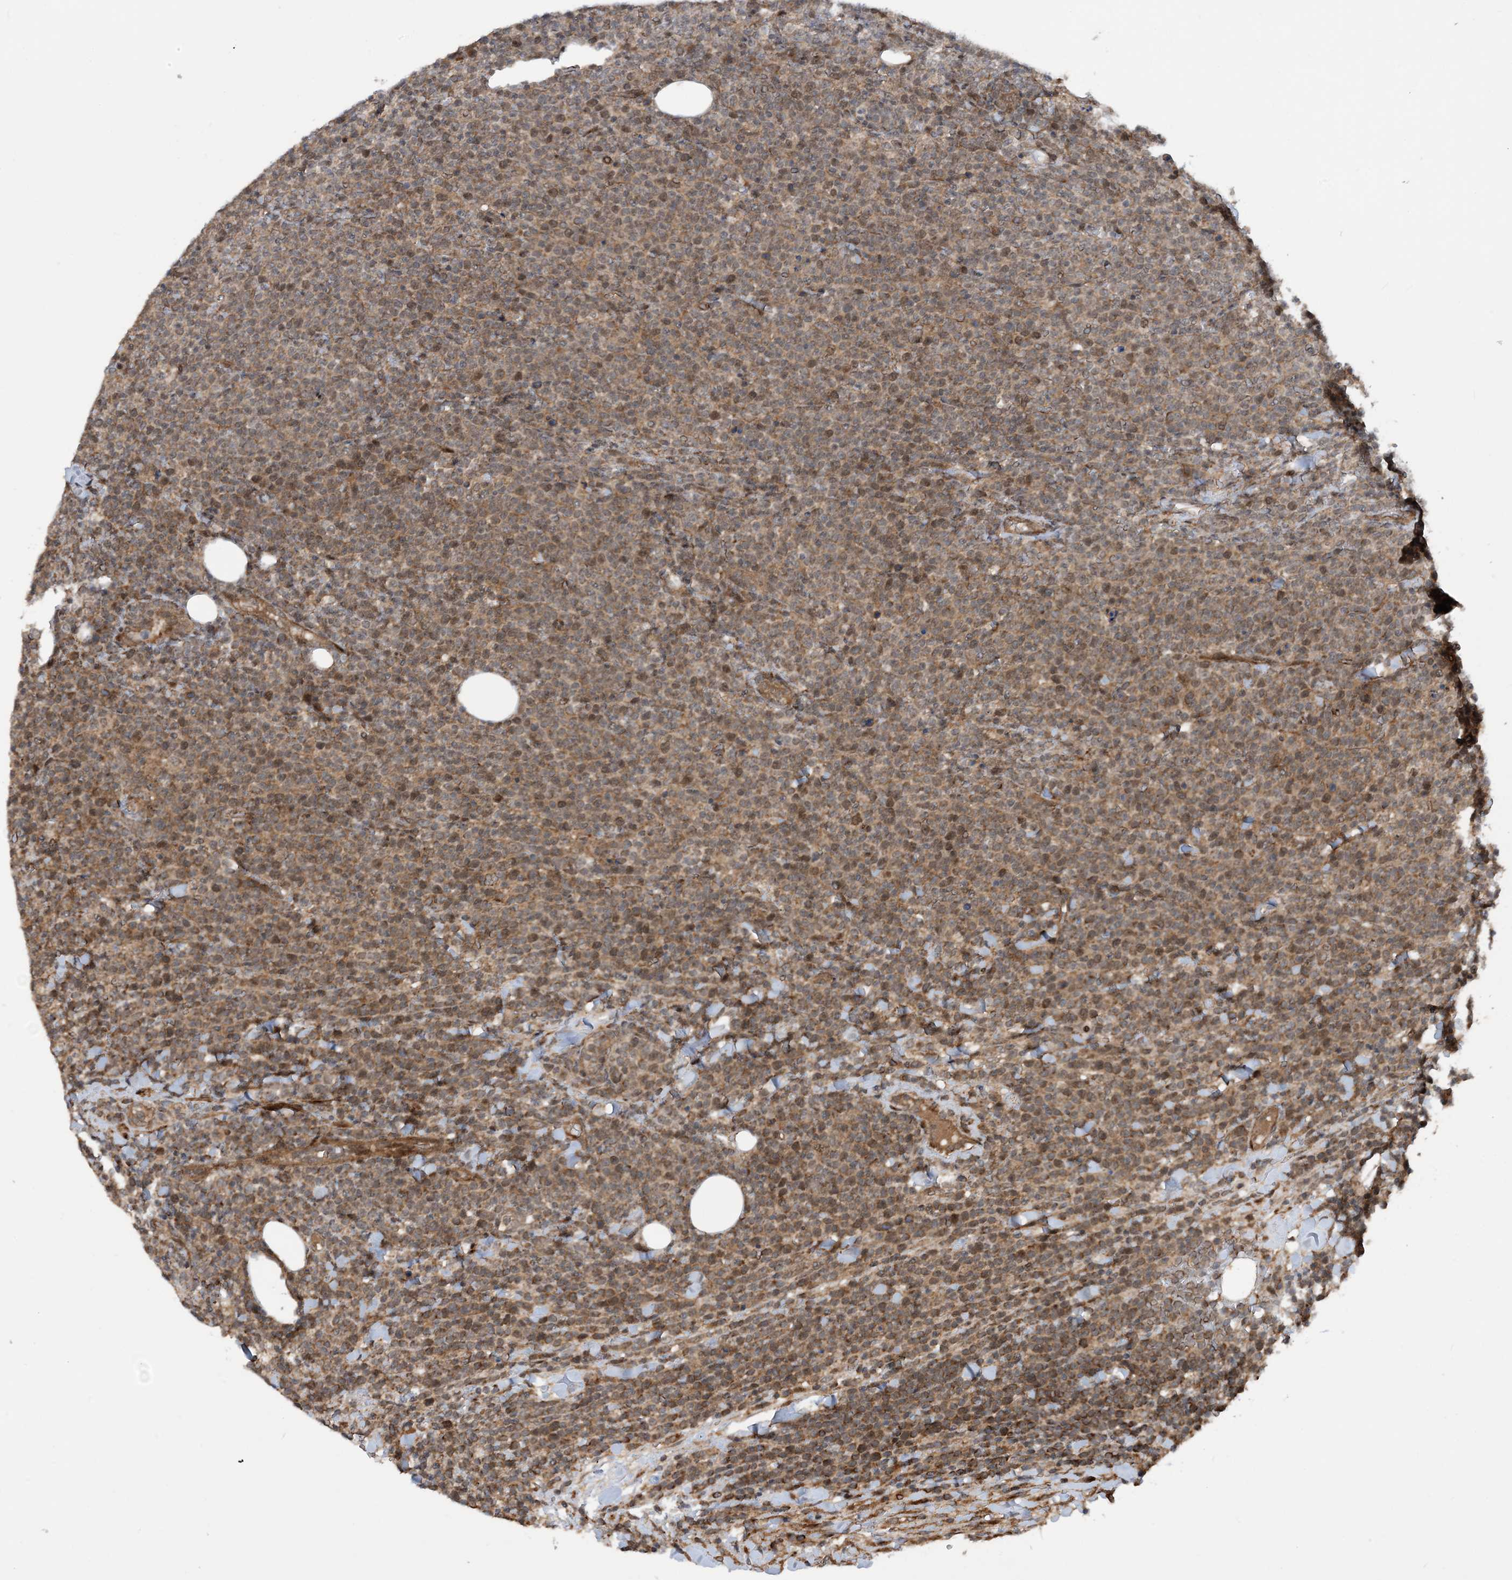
{"staining": {"intensity": "moderate", "quantity": "25%-75%", "location": "cytoplasmic/membranous,nuclear"}, "tissue": "lymphoma", "cell_type": "Tumor cells", "image_type": "cancer", "snomed": [{"axis": "morphology", "description": "Malignant lymphoma, non-Hodgkin's type, High grade"}, {"axis": "topography", "description": "Lymph node"}], "caption": "Tumor cells demonstrate medium levels of moderate cytoplasmic/membranous and nuclear positivity in about 25%-75% of cells in lymphoma.", "gene": "HEMK1", "patient": {"sex": "male", "age": 61}}